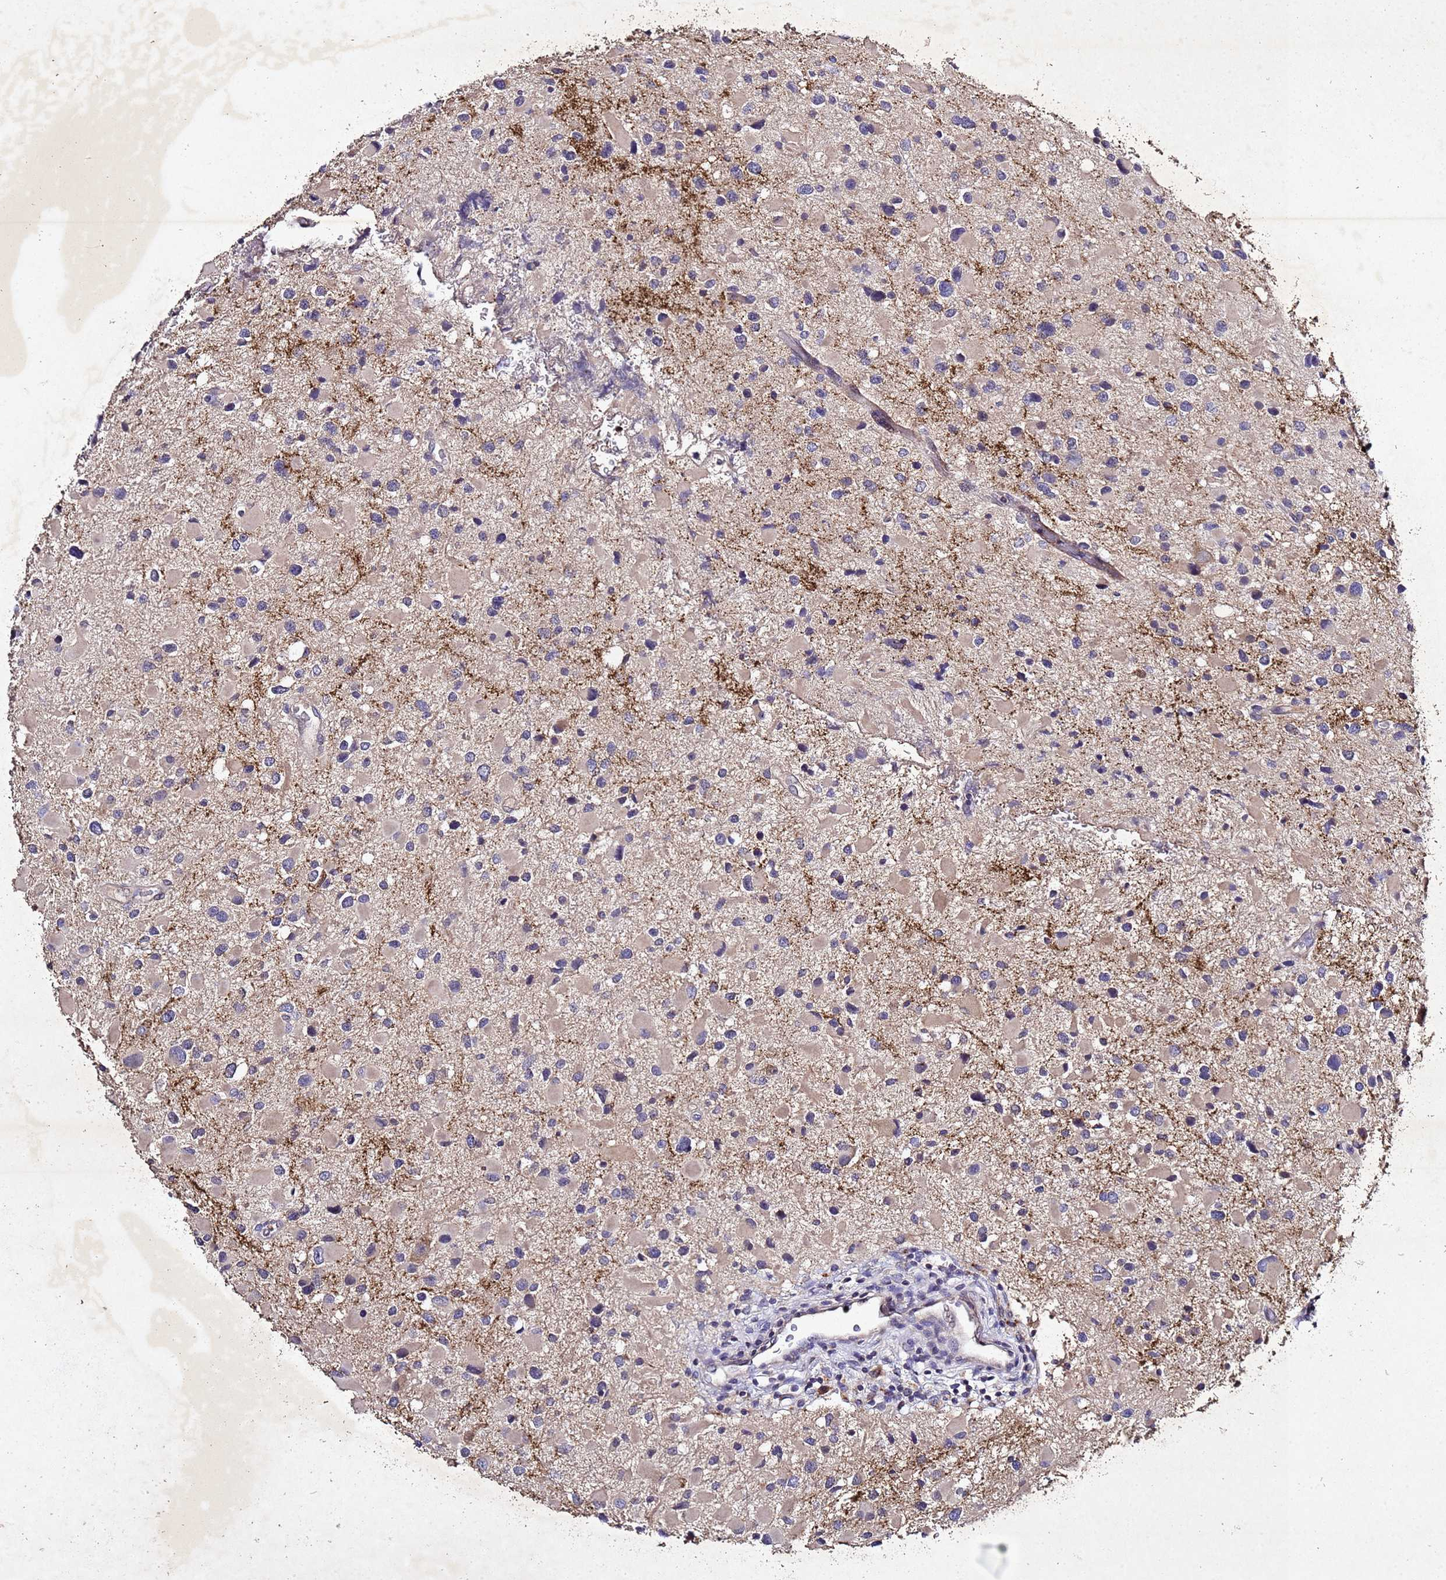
{"staining": {"intensity": "negative", "quantity": "none", "location": "none"}, "tissue": "glioma", "cell_type": "Tumor cells", "image_type": "cancer", "snomed": [{"axis": "morphology", "description": "Glioma, malignant, Low grade"}, {"axis": "topography", "description": "Brain"}], "caption": "The image displays no significant expression in tumor cells of low-grade glioma (malignant).", "gene": "SV2B", "patient": {"sex": "female", "age": 32}}